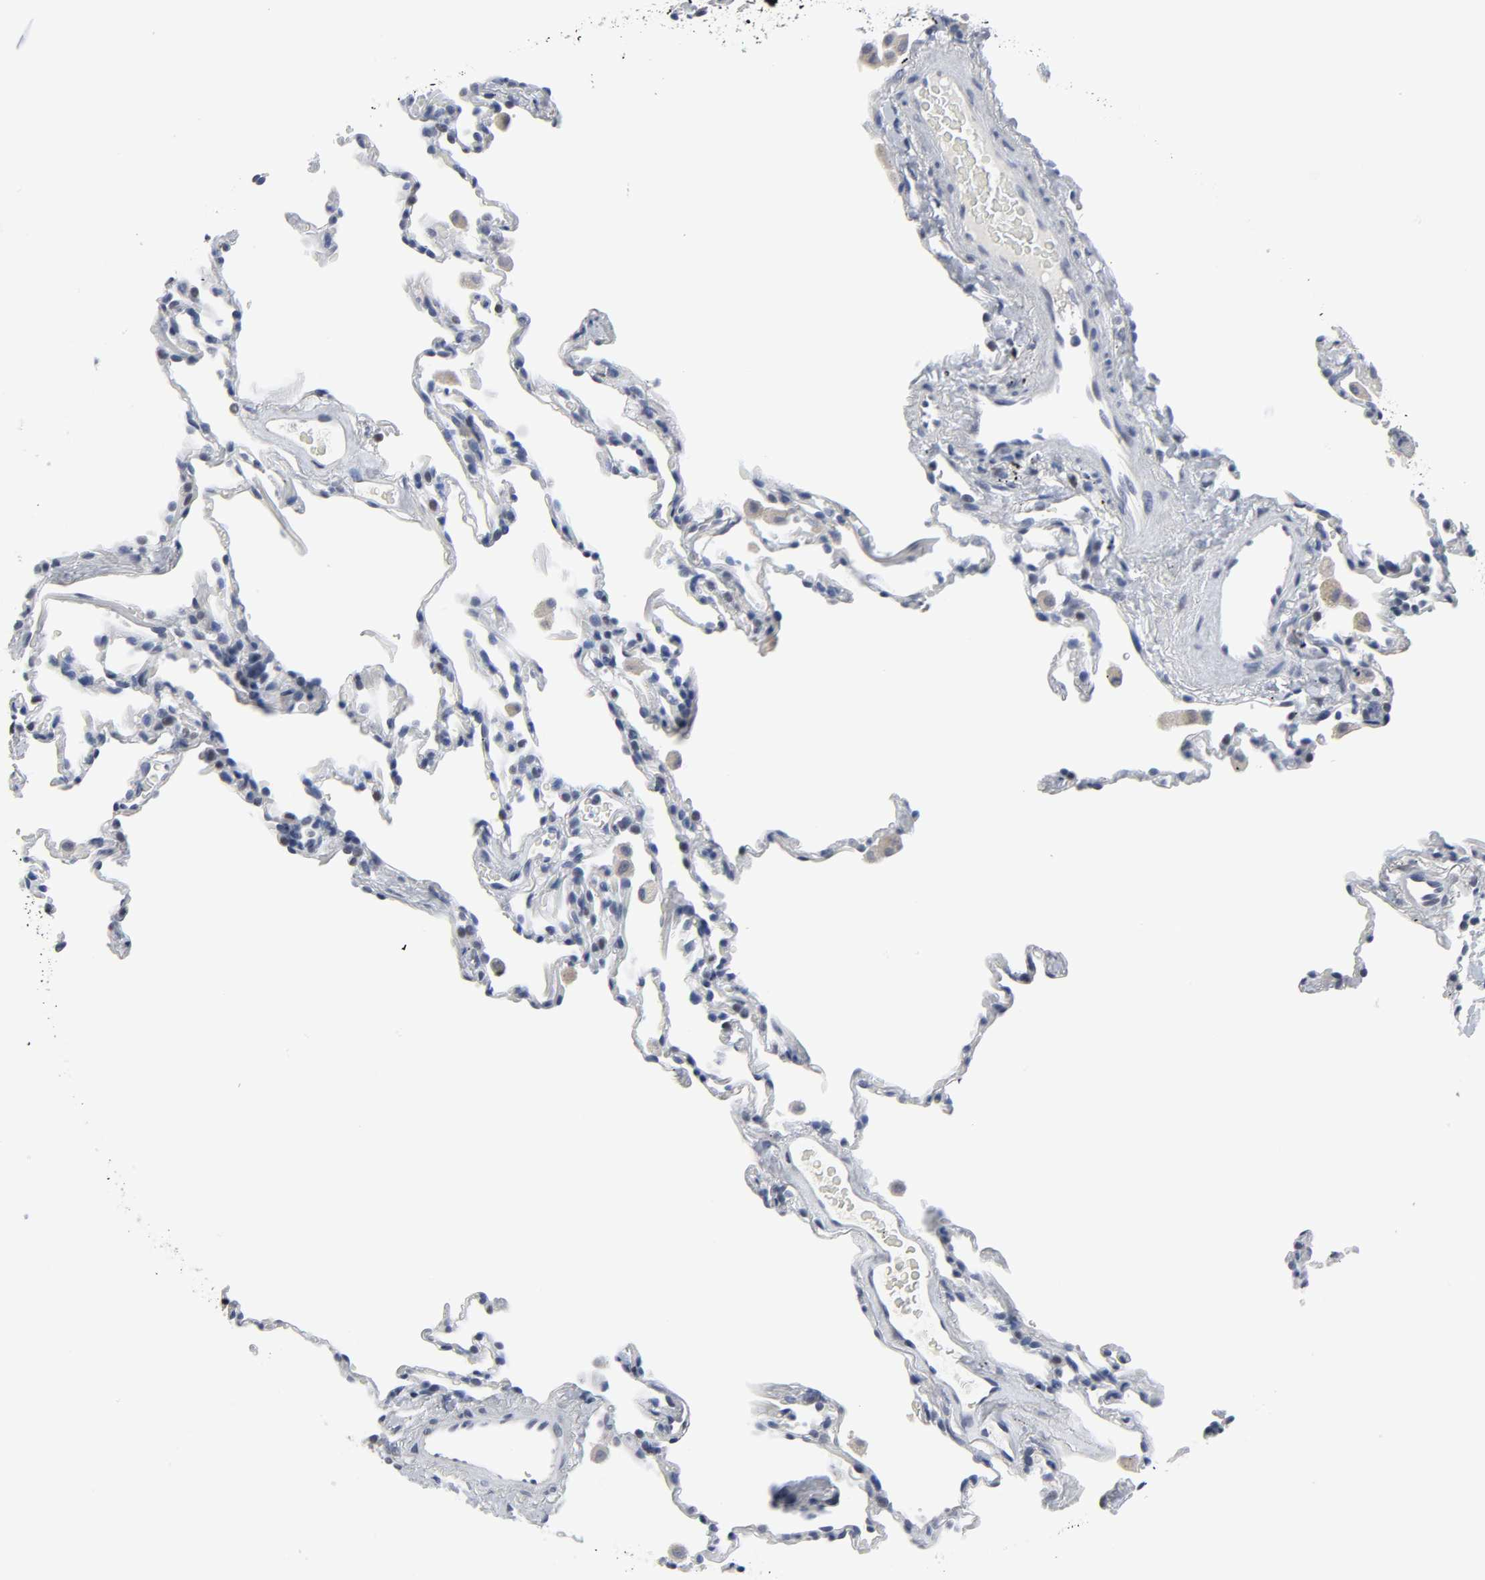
{"staining": {"intensity": "negative", "quantity": "none", "location": "none"}, "tissue": "lung", "cell_type": "Alveolar cells", "image_type": "normal", "snomed": [{"axis": "morphology", "description": "Normal tissue, NOS"}, {"axis": "morphology", "description": "Soft tissue tumor metastatic"}, {"axis": "topography", "description": "Lung"}], "caption": "Immunohistochemistry photomicrograph of normal lung: lung stained with DAB exhibits no significant protein positivity in alveolar cells.", "gene": "SALL2", "patient": {"sex": "male", "age": 59}}